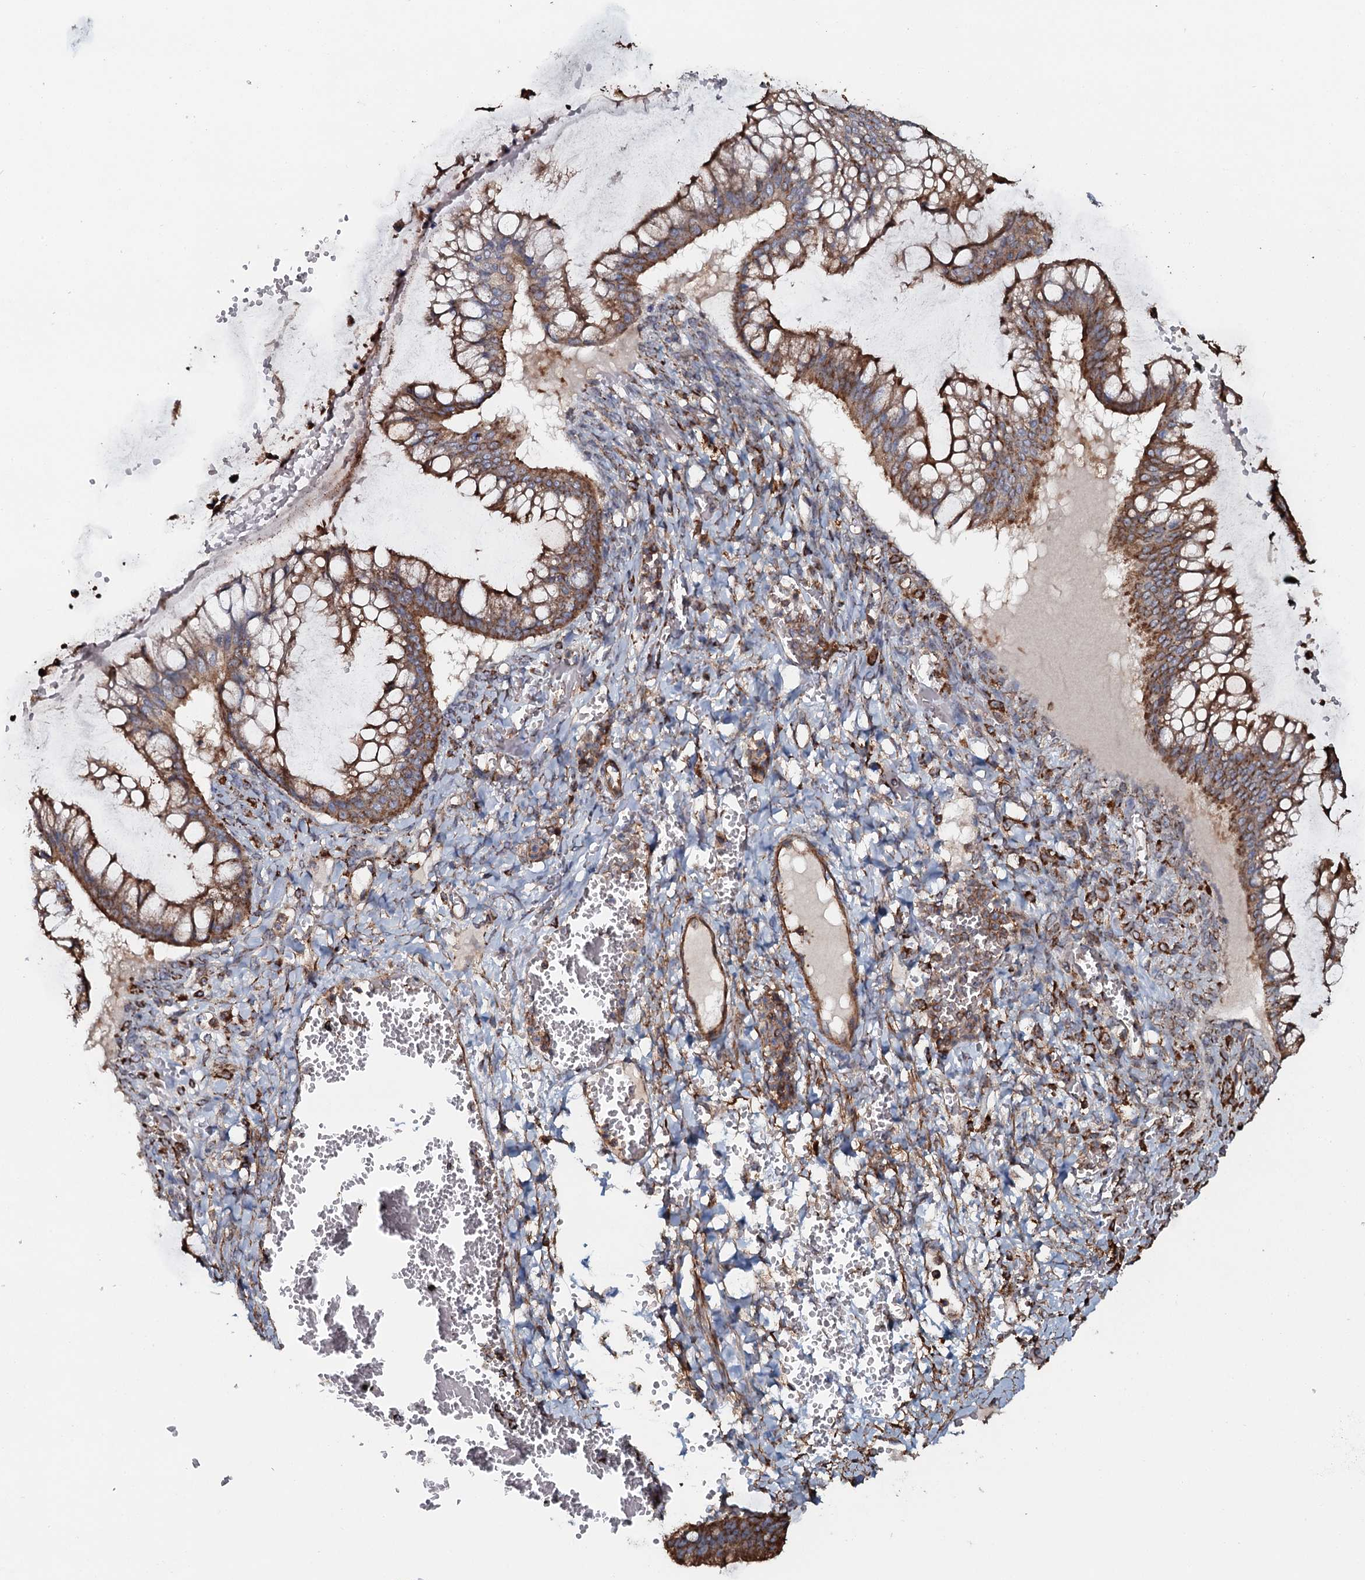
{"staining": {"intensity": "moderate", "quantity": ">75%", "location": "cytoplasmic/membranous"}, "tissue": "ovarian cancer", "cell_type": "Tumor cells", "image_type": "cancer", "snomed": [{"axis": "morphology", "description": "Cystadenocarcinoma, mucinous, NOS"}, {"axis": "topography", "description": "Ovary"}], "caption": "Brown immunohistochemical staining in human ovarian mucinous cystadenocarcinoma displays moderate cytoplasmic/membranous positivity in about >75% of tumor cells.", "gene": "VWA8", "patient": {"sex": "female", "age": 73}}